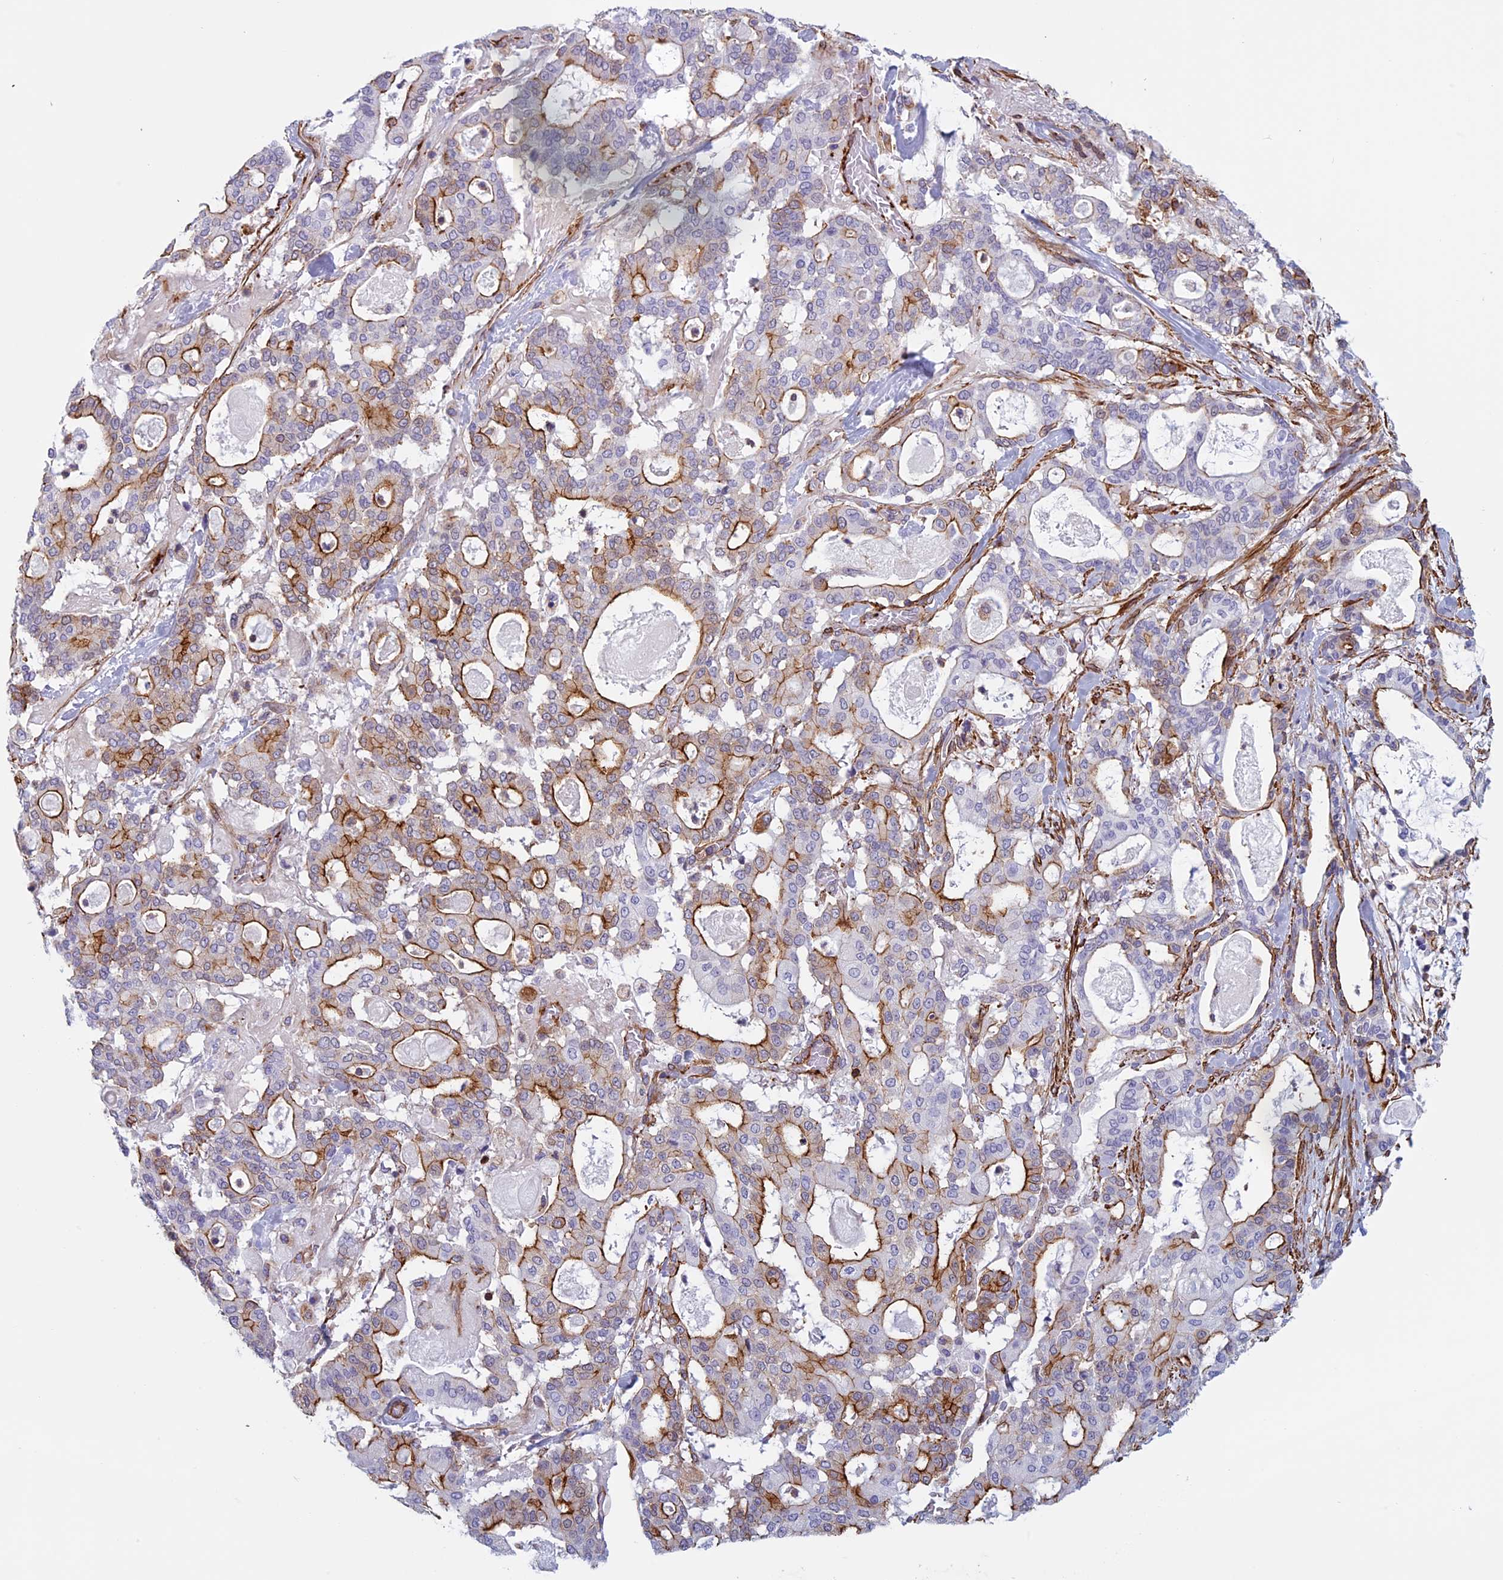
{"staining": {"intensity": "strong", "quantity": "25%-75%", "location": "cytoplasmic/membranous"}, "tissue": "pancreatic cancer", "cell_type": "Tumor cells", "image_type": "cancer", "snomed": [{"axis": "morphology", "description": "Adenocarcinoma, NOS"}, {"axis": "topography", "description": "Pancreas"}], "caption": "An immunohistochemistry (IHC) image of tumor tissue is shown. Protein staining in brown highlights strong cytoplasmic/membranous positivity in pancreatic adenocarcinoma within tumor cells.", "gene": "ANGPTL2", "patient": {"sex": "male", "age": 63}}